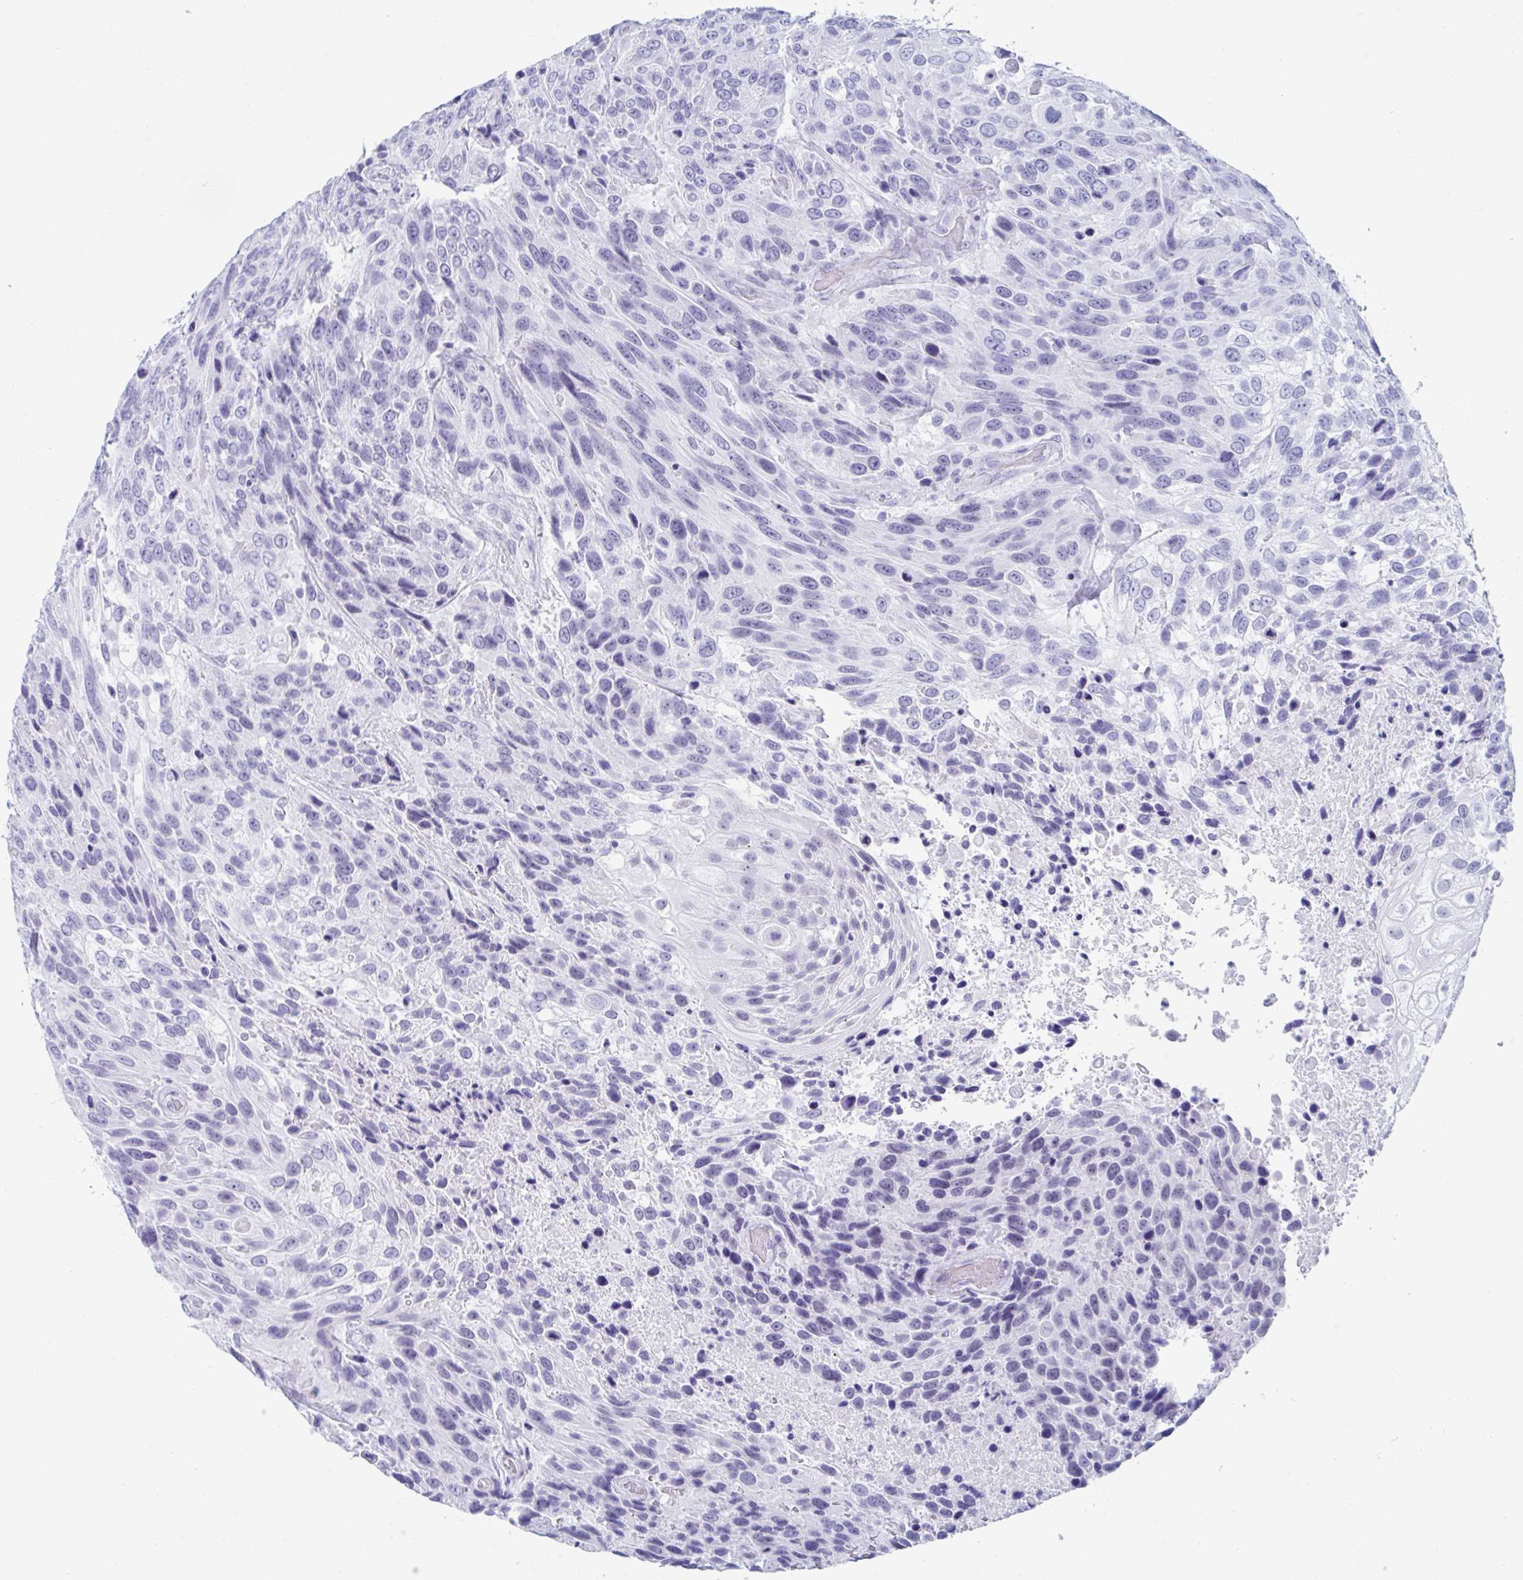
{"staining": {"intensity": "negative", "quantity": "none", "location": "none"}, "tissue": "urothelial cancer", "cell_type": "Tumor cells", "image_type": "cancer", "snomed": [{"axis": "morphology", "description": "Urothelial carcinoma, High grade"}, {"axis": "topography", "description": "Urinary bladder"}], "caption": "An immunohistochemistry (IHC) image of urothelial cancer is shown. There is no staining in tumor cells of urothelial cancer. Brightfield microscopy of immunohistochemistry stained with DAB (brown) and hematoxylin (blue), captured at high magnification.", "gene": "GKN2", "patient": {"sex": "female", "age": 70}}